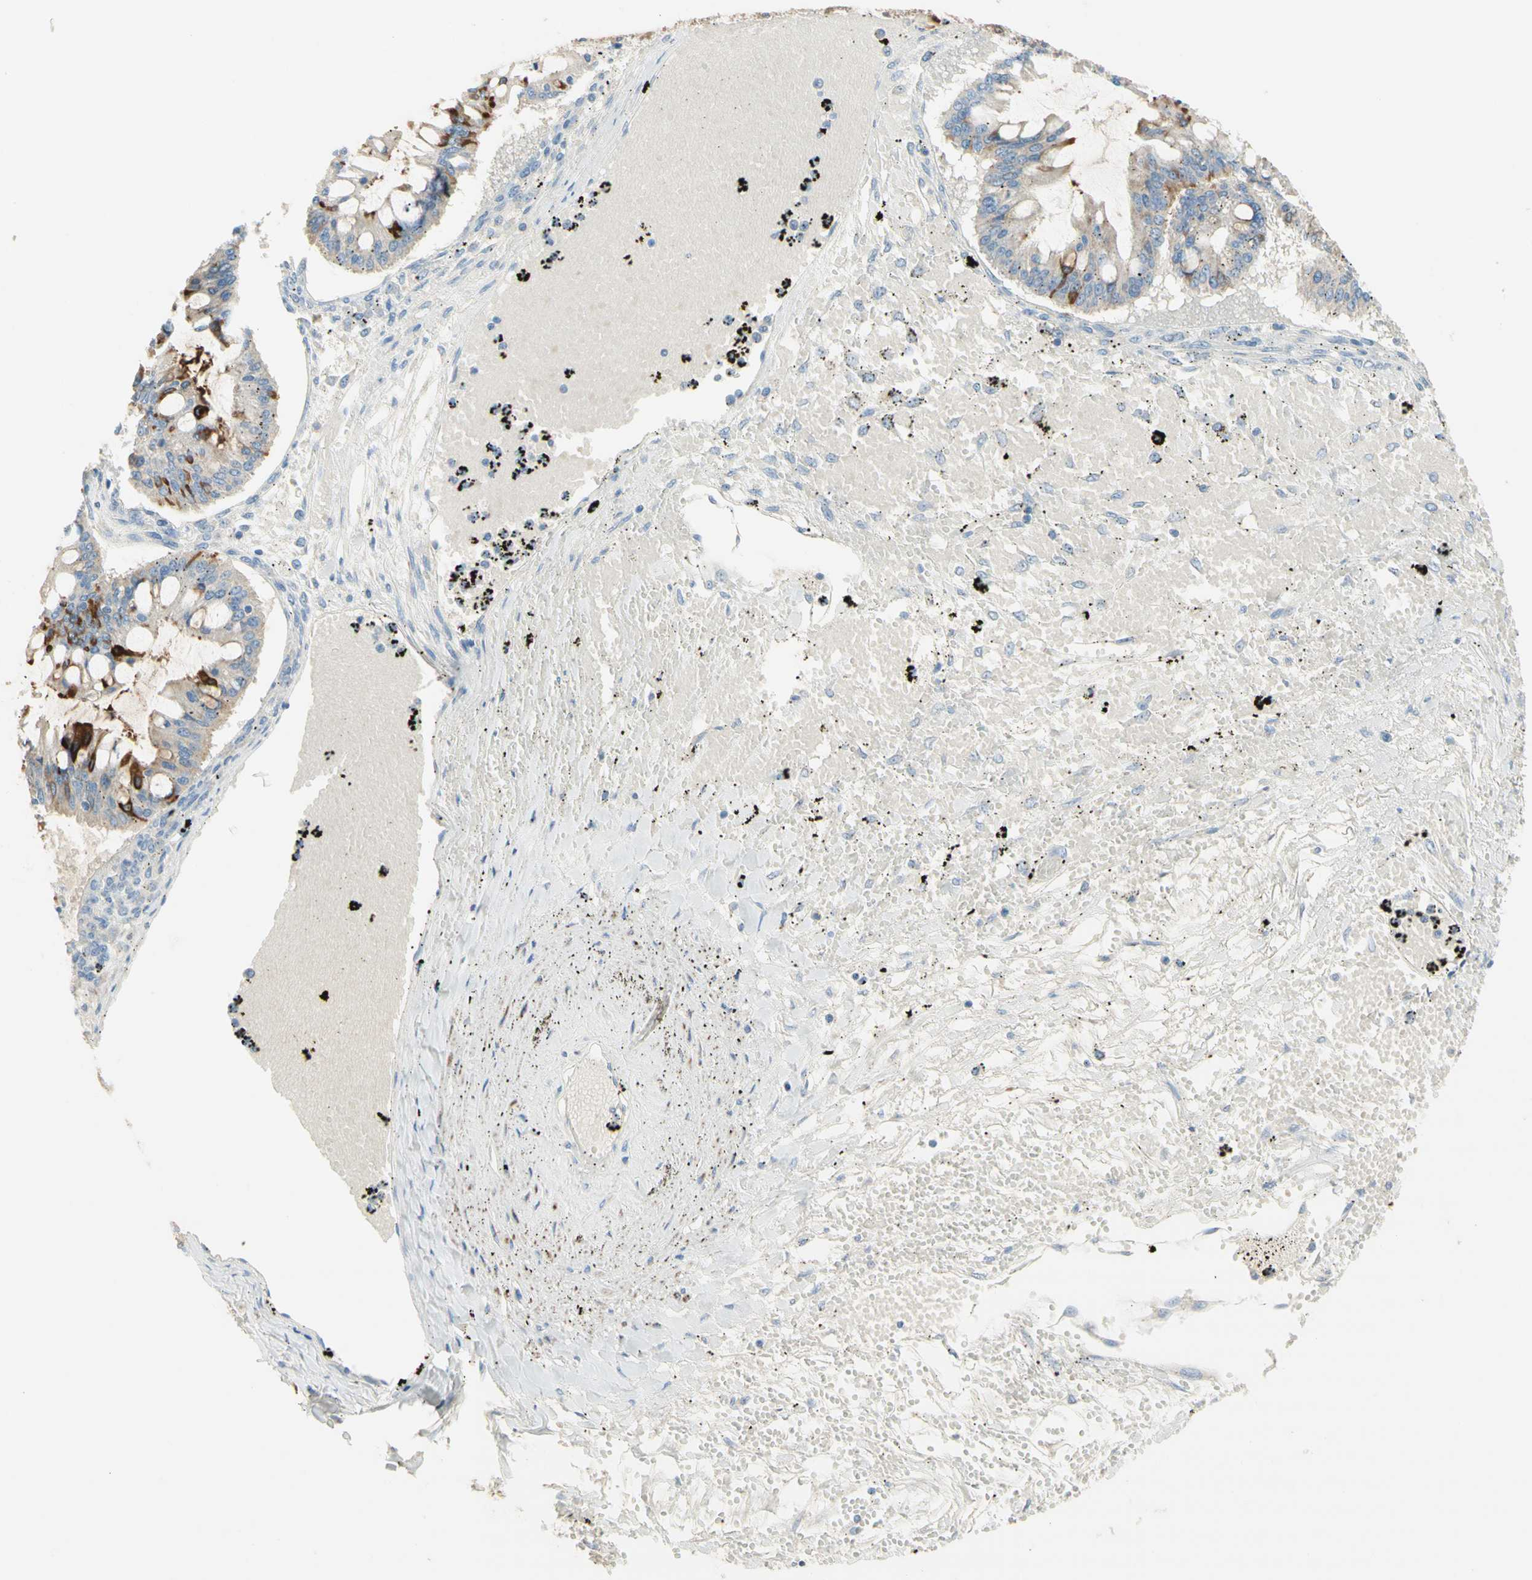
{"staining": {"intensity": "strong", "quantity": "25%-75%", "location": "cytoplasmic/membranous"}, "tissue": "ovarian cancer", "cell_type": "Tumor cells", "image_type": "cancer", "snomed": [{"axis": "morphology", "description": "Cystadenocarcinoma, mucinous, NOS"}, {"axis": "topography", "description": "Ovary"}], "caption": "Immunohistochemical staining of ovarian mucinous cystadenocarcinoma shows strong cytoplasmic/membranous protein positivity in about 25%-75% of tumor cells.", "gene": "NECTIN4", "patient": {"sex": "female", "age": 73}}